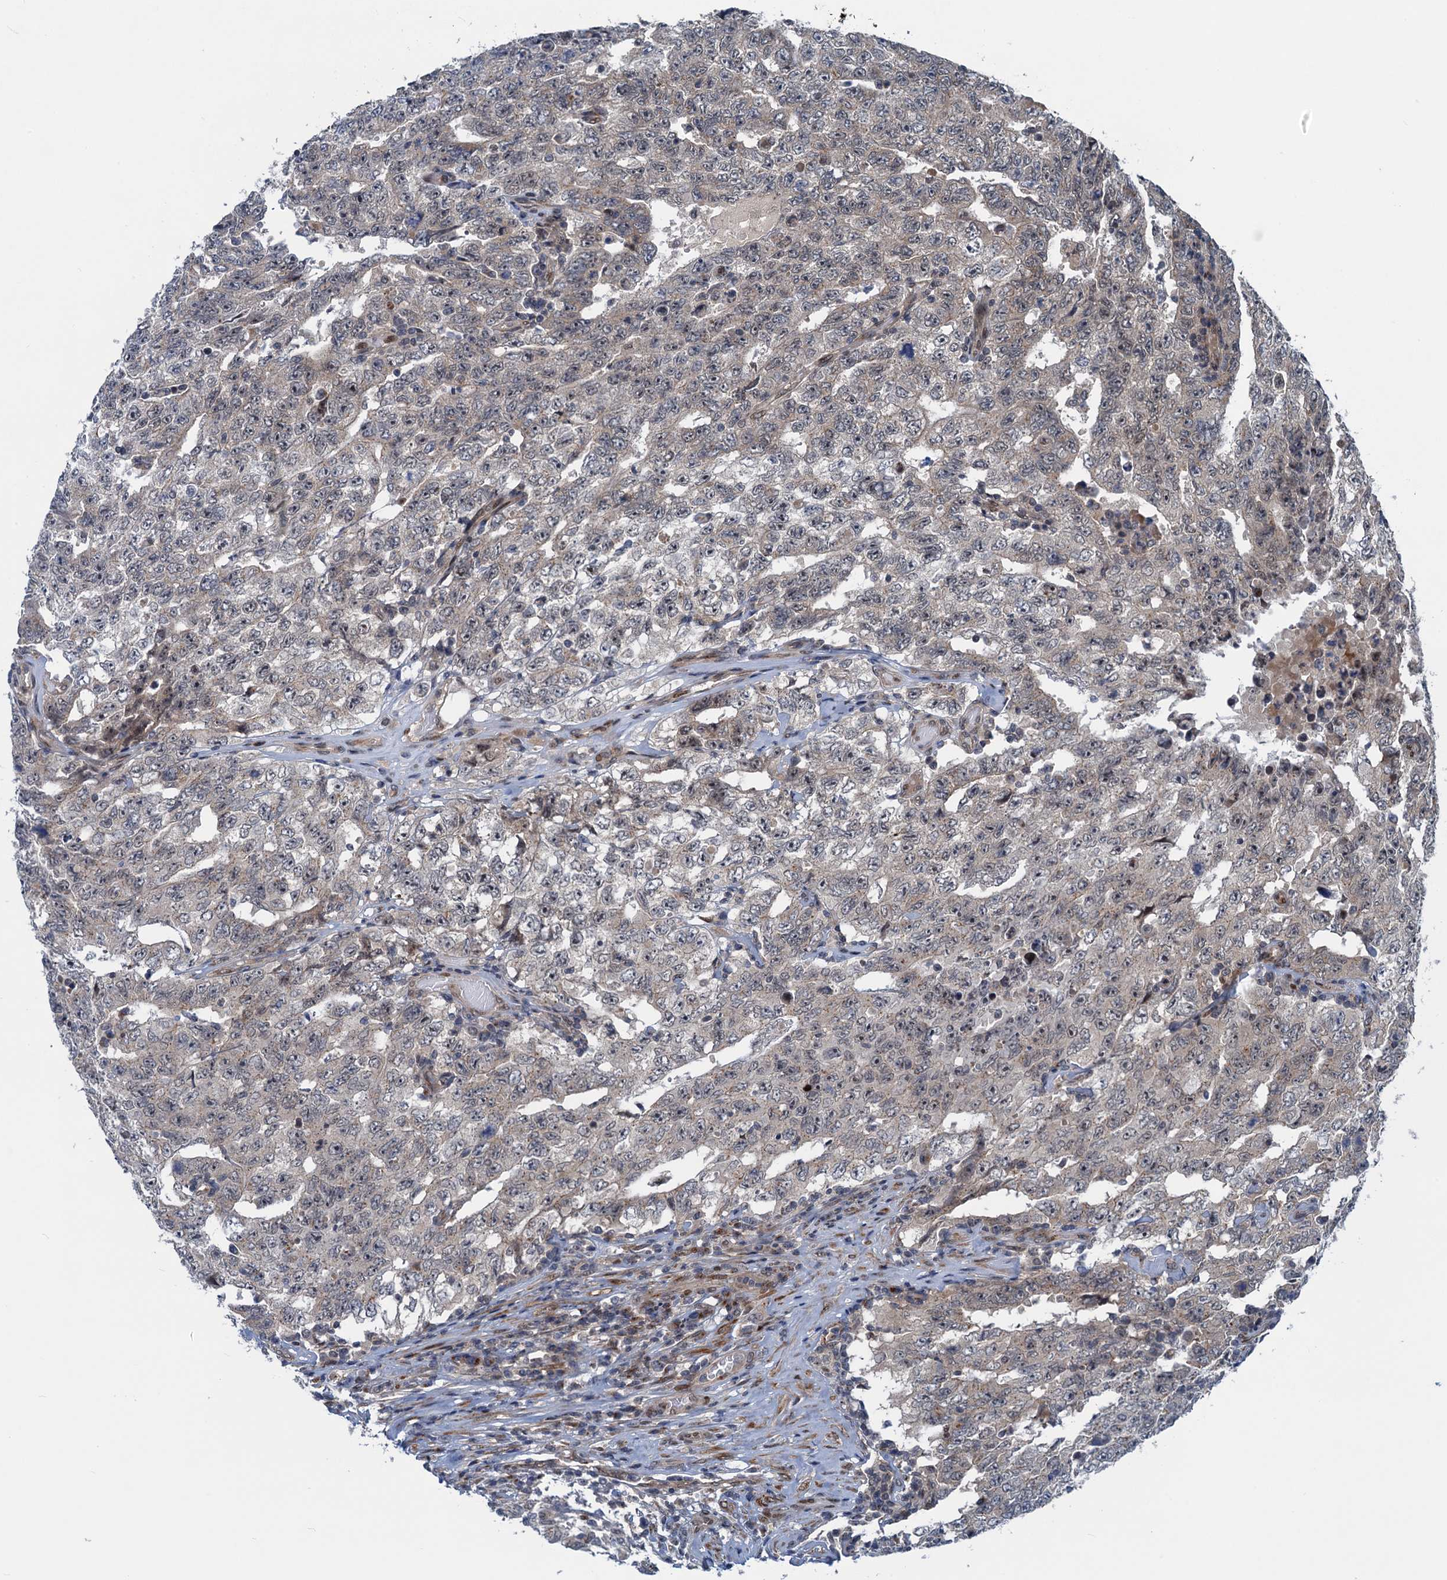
{"staining": {"intensity": "weak", "quantity": "<25%", "location": "cytoplasmic/membranous"}, "tissue": "testis cancer", "cell_type": "Tumor cells", "image_type": "cancer", "snomed": [{"axis": "morphology", "description": "Carcinoma, Embryonal, NOS"}, {"axis": "topography", "description": "Testis"}], "caption": "Immunohistochemical staining of testis cancer exhibits no significant expression in tumor cells. Nuclei are stained in blue.", "gene": "DYNC2I2", "patient": {"sex": "male", "age": 26}}